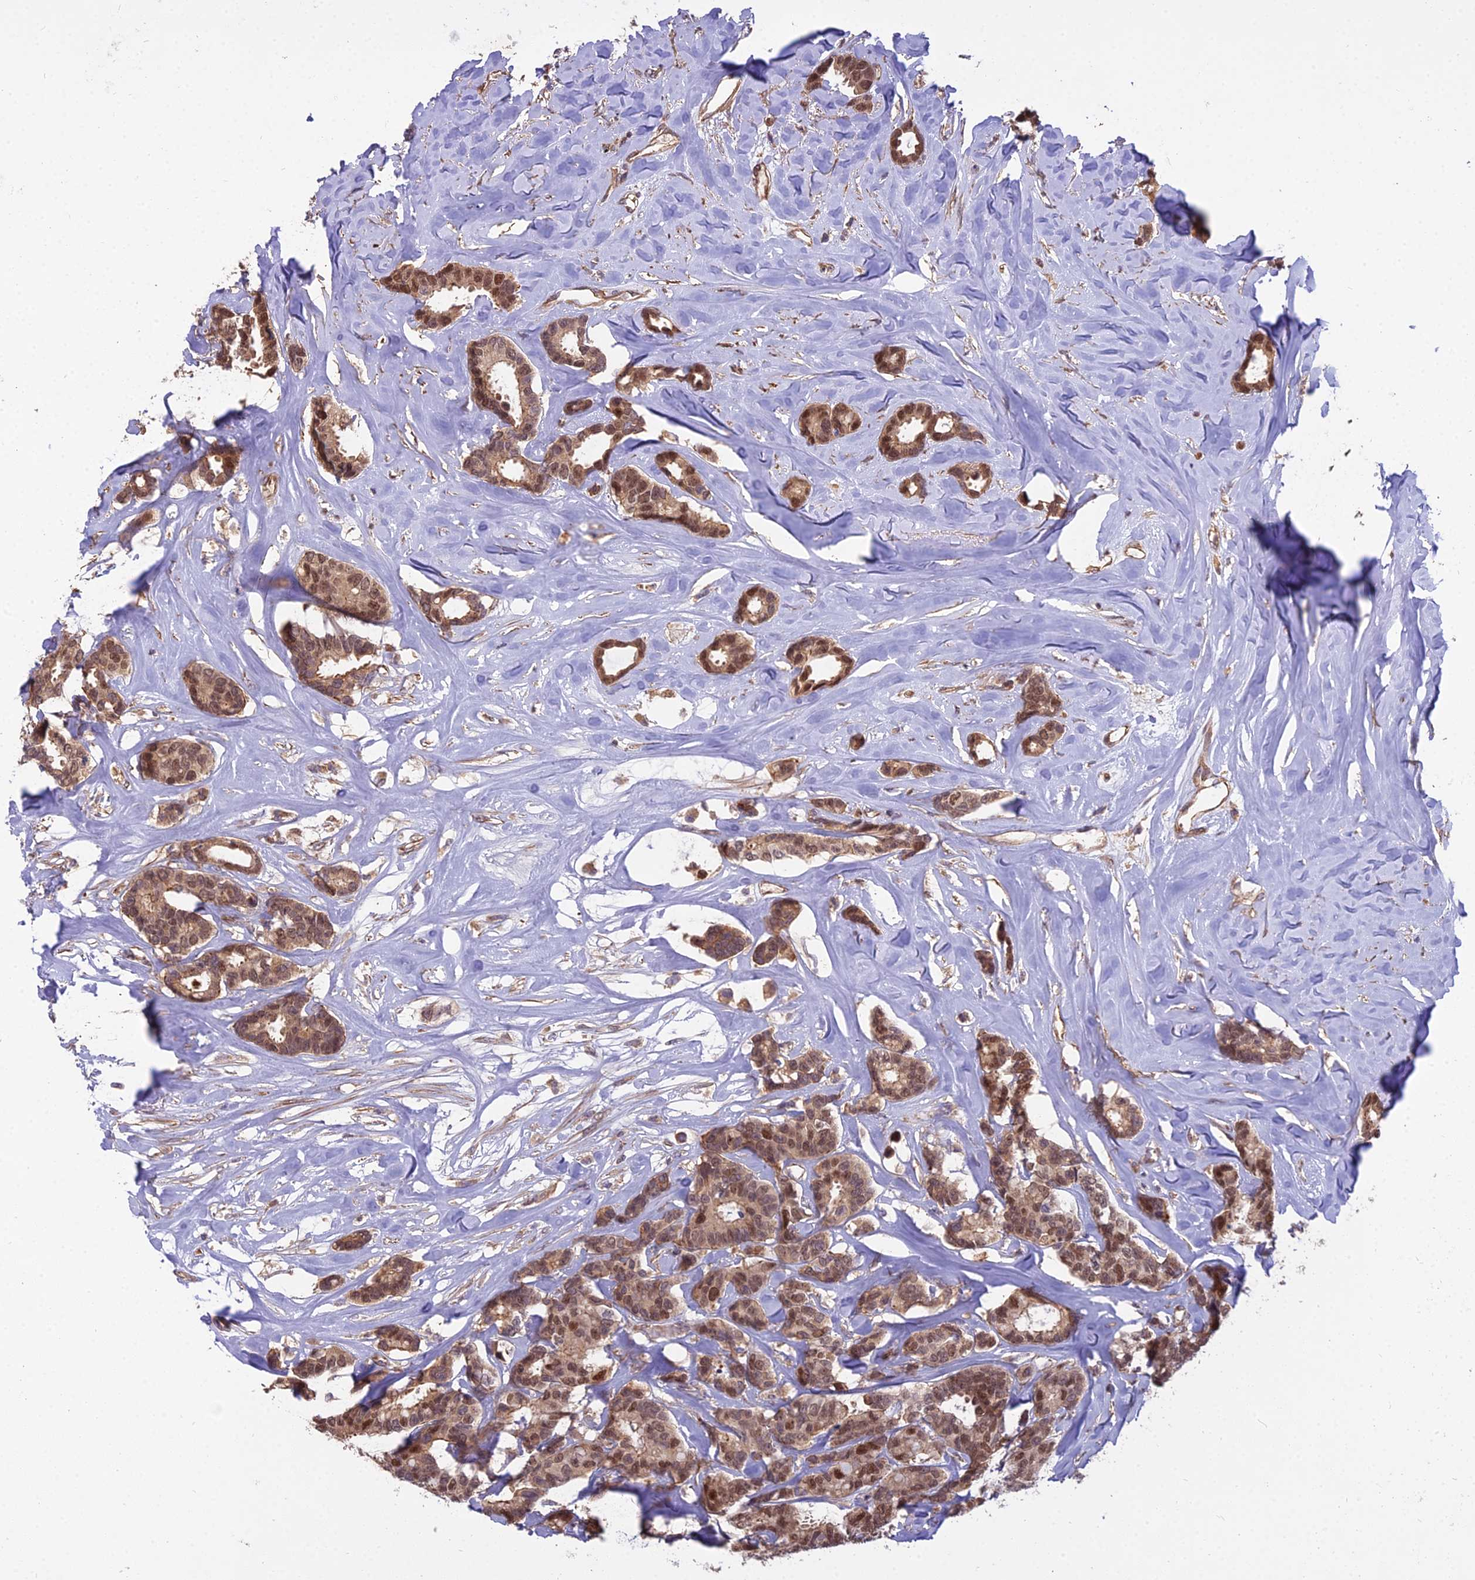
{"staining": {"intensity": "moderate", "quantity": ">75%", "location": "cytoplasmic/membranous,nuclear"}, "tissue": "breast cancer", "cell_type": "Tumor cells", "image_type": "cancer", "snomed": [{"axis": "morphology", "description": "Duct carcinoma"}, {"axis": "topography", "description": "Breast"}], "caption": "A high-resolution photomicrograph shows immunohistochemistry (IHC) staining of breast cancer, which reveals moderate cytoplasmic/membranous and nuclear positivity in approximately >75% of tumor cells.", "gene": "TCEA3", "patient": {"sex": "female", "age": 87}}